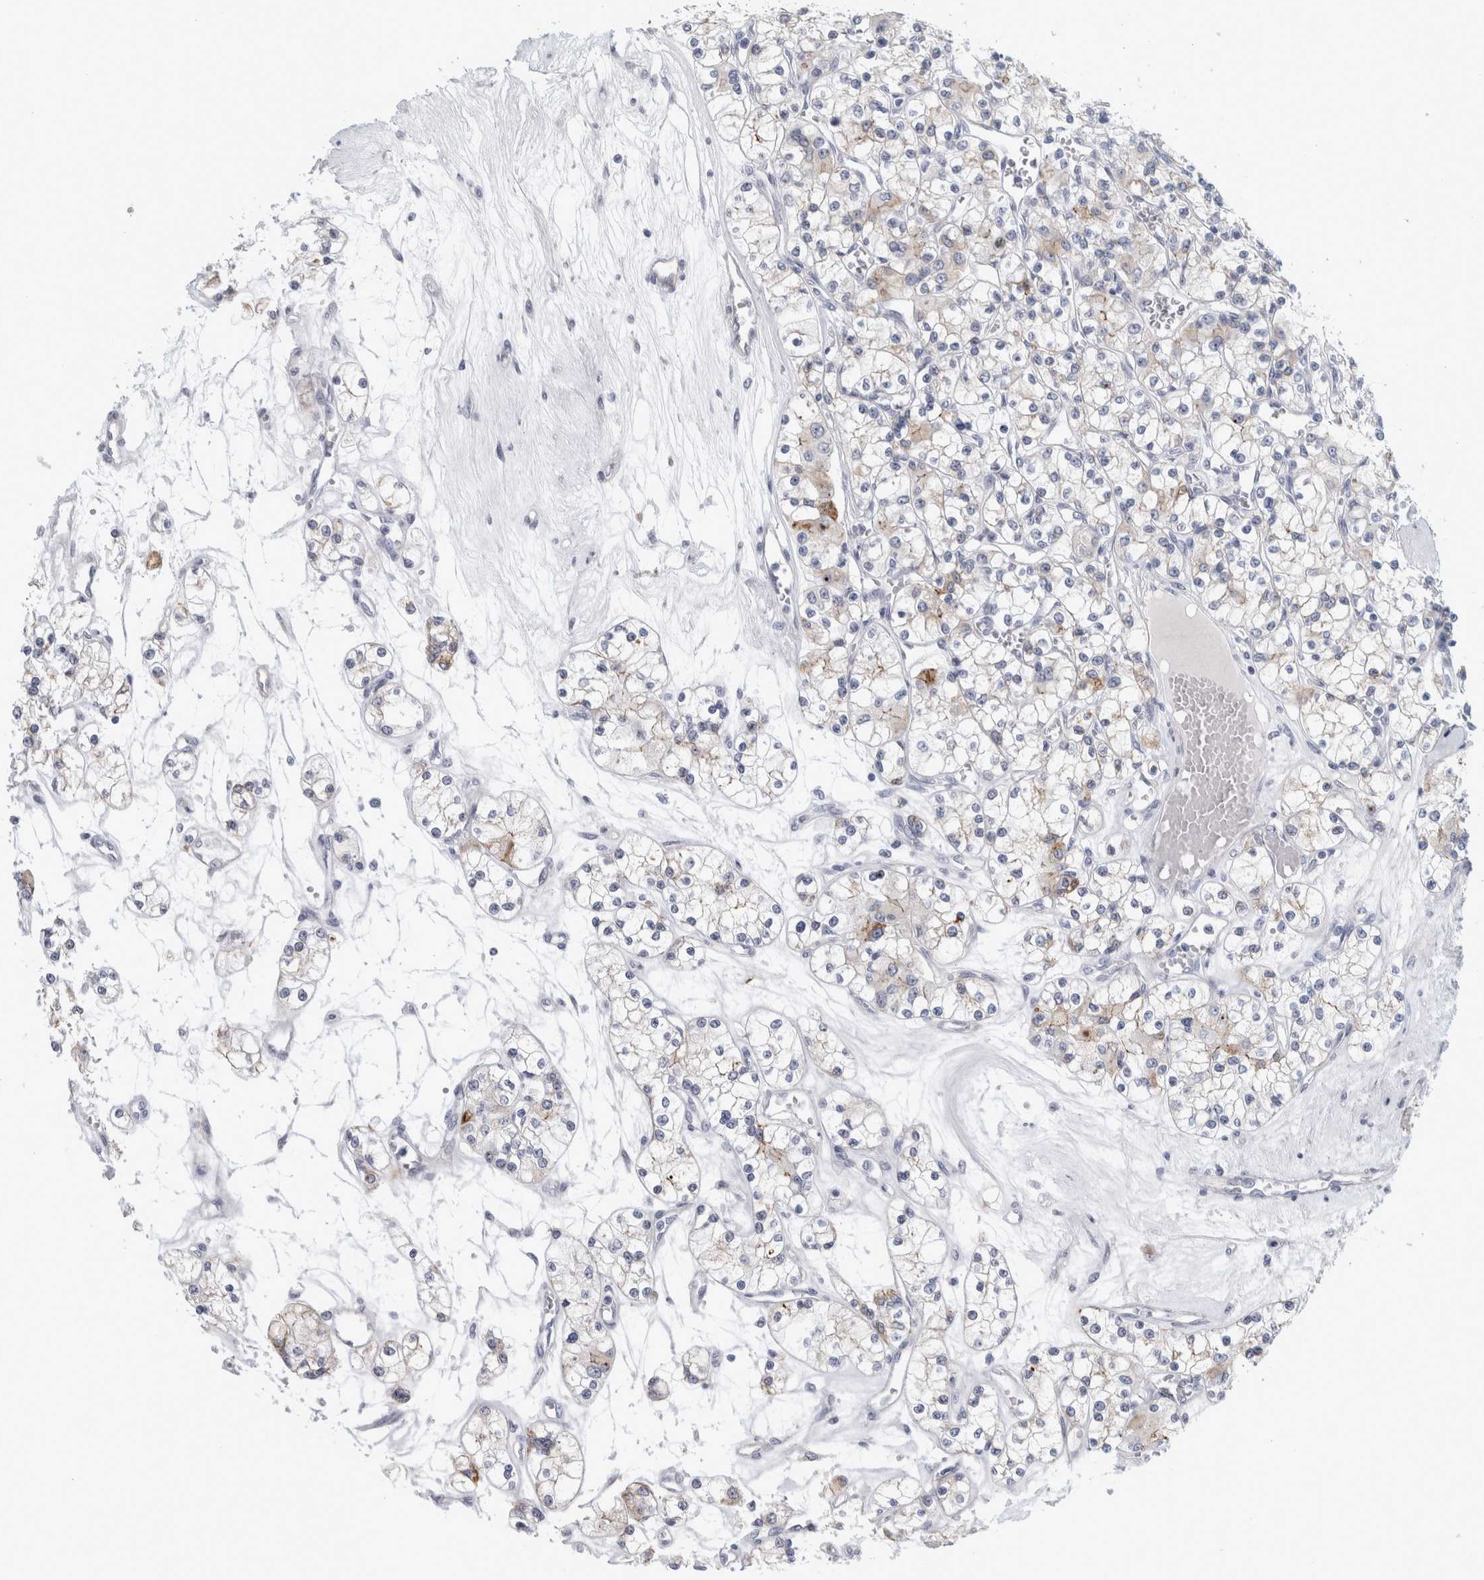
{"staining": {"intensity": "weak", "quantity": "<25%", "location": "cytoplasmic/membranous"}, "tissue": "renal cancer", "cell_type": "Tumor cells", "image_type": "cancer", "snomed": [{"axis": "morphology", "description": "Adenocarcinoma, NOS"}, {"axis": "topography", "description": "Kidney"}], "caption": "Adenocarcinoma (renal) stained for a protein using immunohistochemistry reveals no staining tumor cells.", "gene": "B3GNT3", "patient": {"sex": "female", "age": 59}}